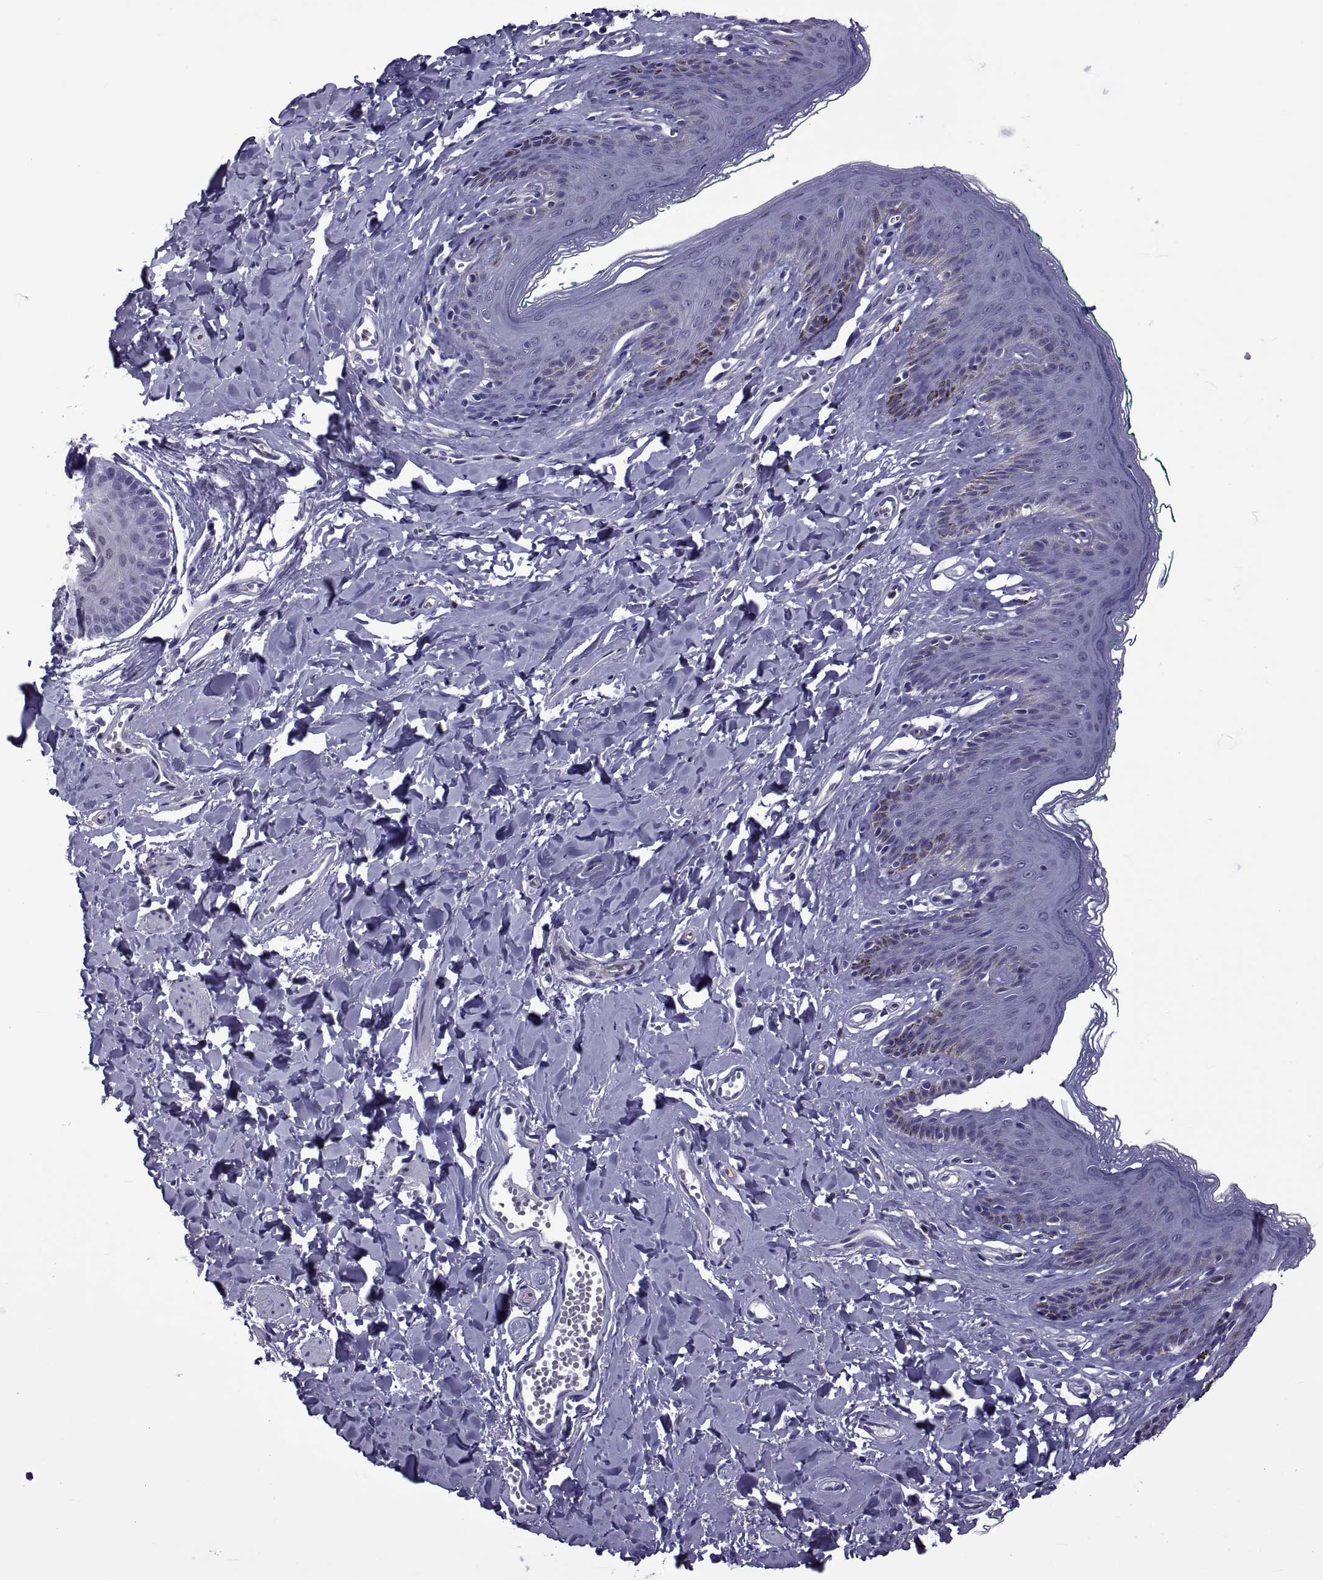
{"staining": {"intensity": "negative", "quantity": "none", "location": "none"}, "tissue": "skin", "cell_type": "Epidermal cells", "image_type": "normal", "snomed": [{"axis": "morphology", "description": "Normal tissue, NOS"}, {"axis": "topography", "description": "Vulva"}], "caption": "Immunohistochemical staining of unremarkable human skin shows no significant staining in epidermal cells.", "gene": "LCN9", "patient": {"sex": "female", "age": 66}}